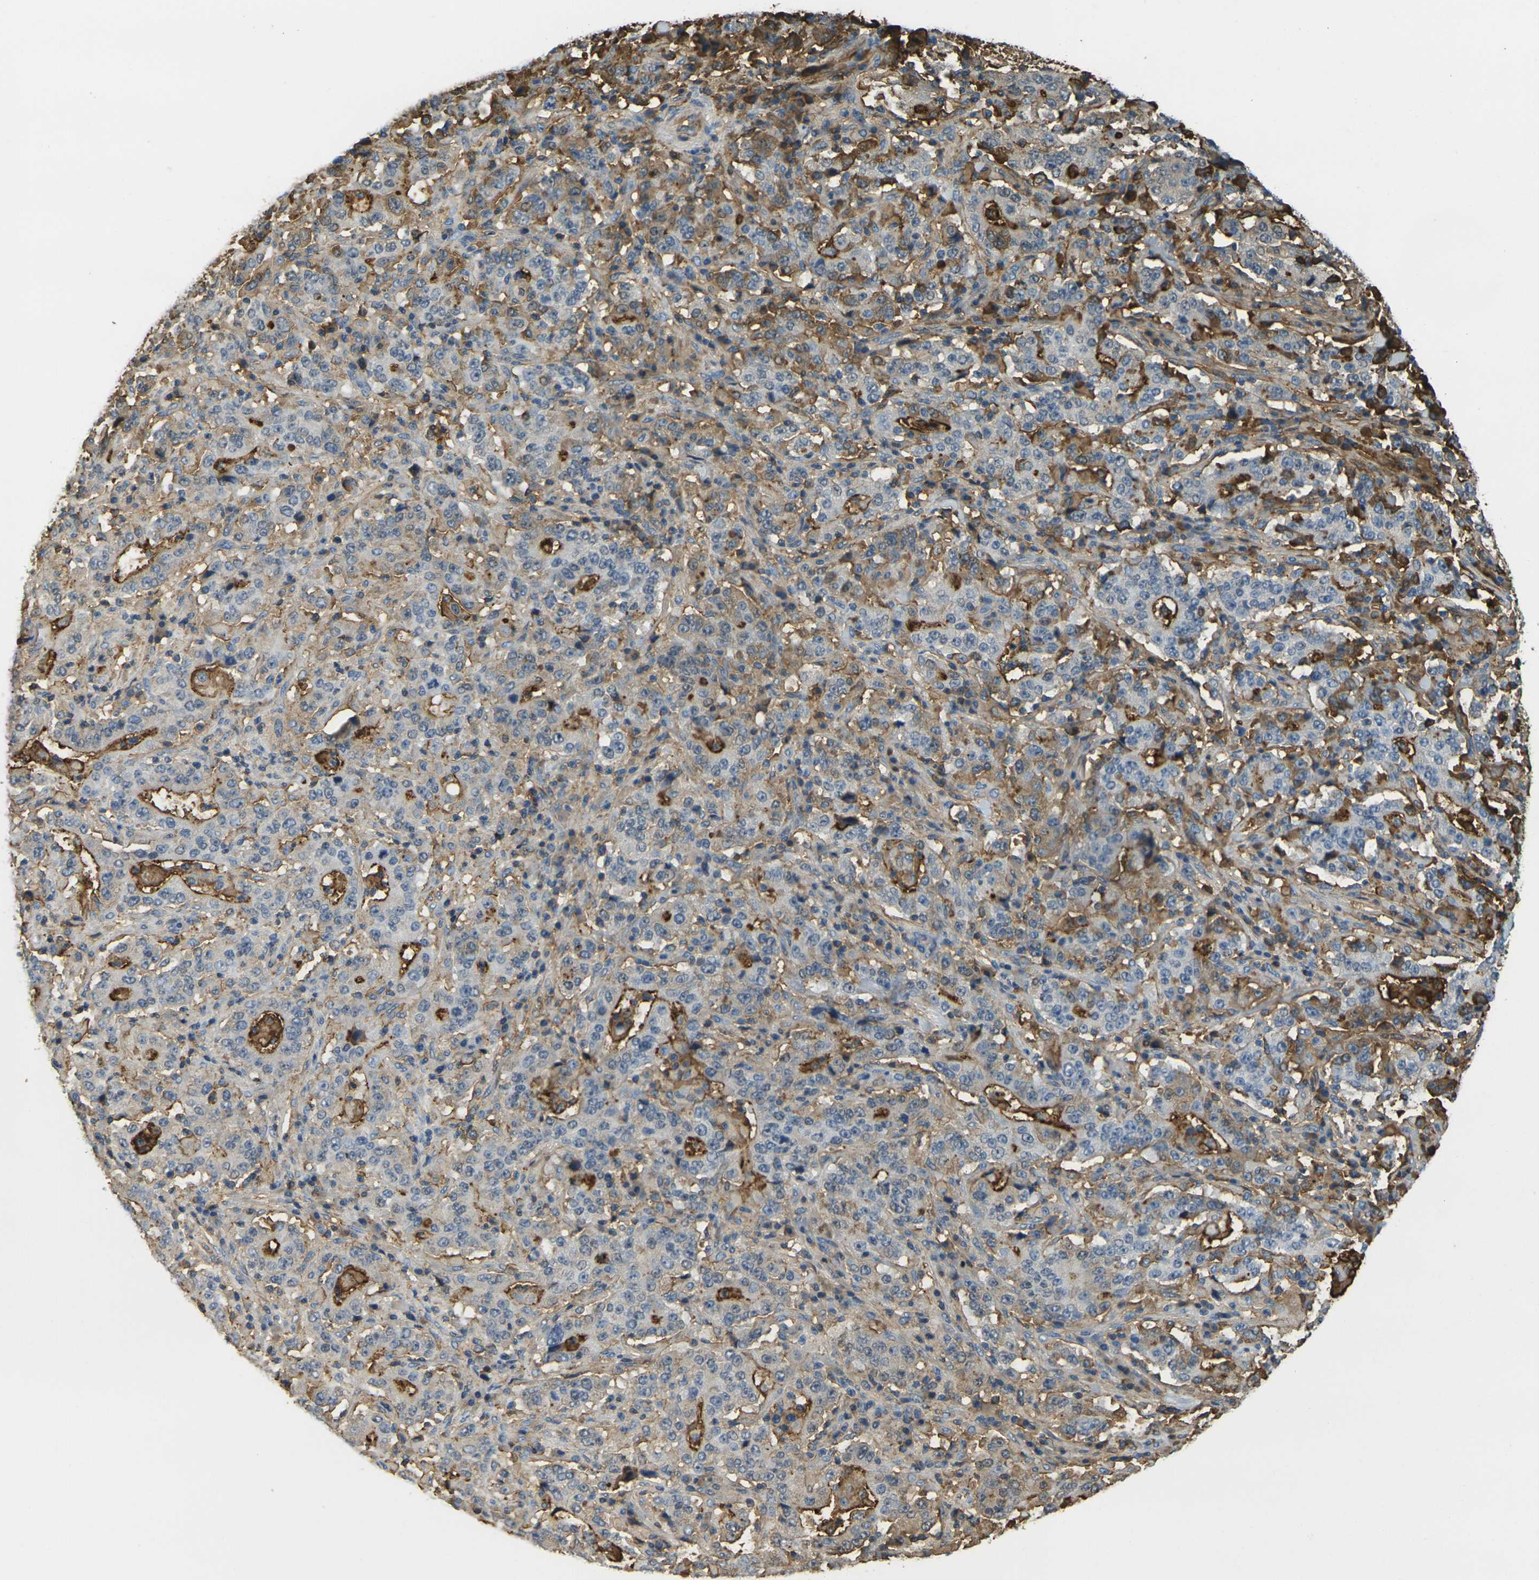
{"staining": {"intensity": "moderate", "quantity": "<25%", "location": "cytoplasmic/membranous"}, "tissue": "stomach cancer", "cell_type": "Tumor cells", "image_type": "cancer", "snomed": [{"axis": "morphology", "description": "Normal tissue, NOS"}, {"axis": "morphology", "description": "Adenocarcinoma, NOS"}, {"axis": "topography", "description": "Stomach, upper"}, {"axis": "topography", "description": "Stomach"}], "caption": "This histopathology image demonstrates immunohistochemistry (IHC) staining of adenocarcinoma (stomach), with low moderate cytoplasmic/membranous positivity in approximately <25% of tumor cells.", "gene": "PLCD1", "patient": {"sex": "male", "age": 59}}